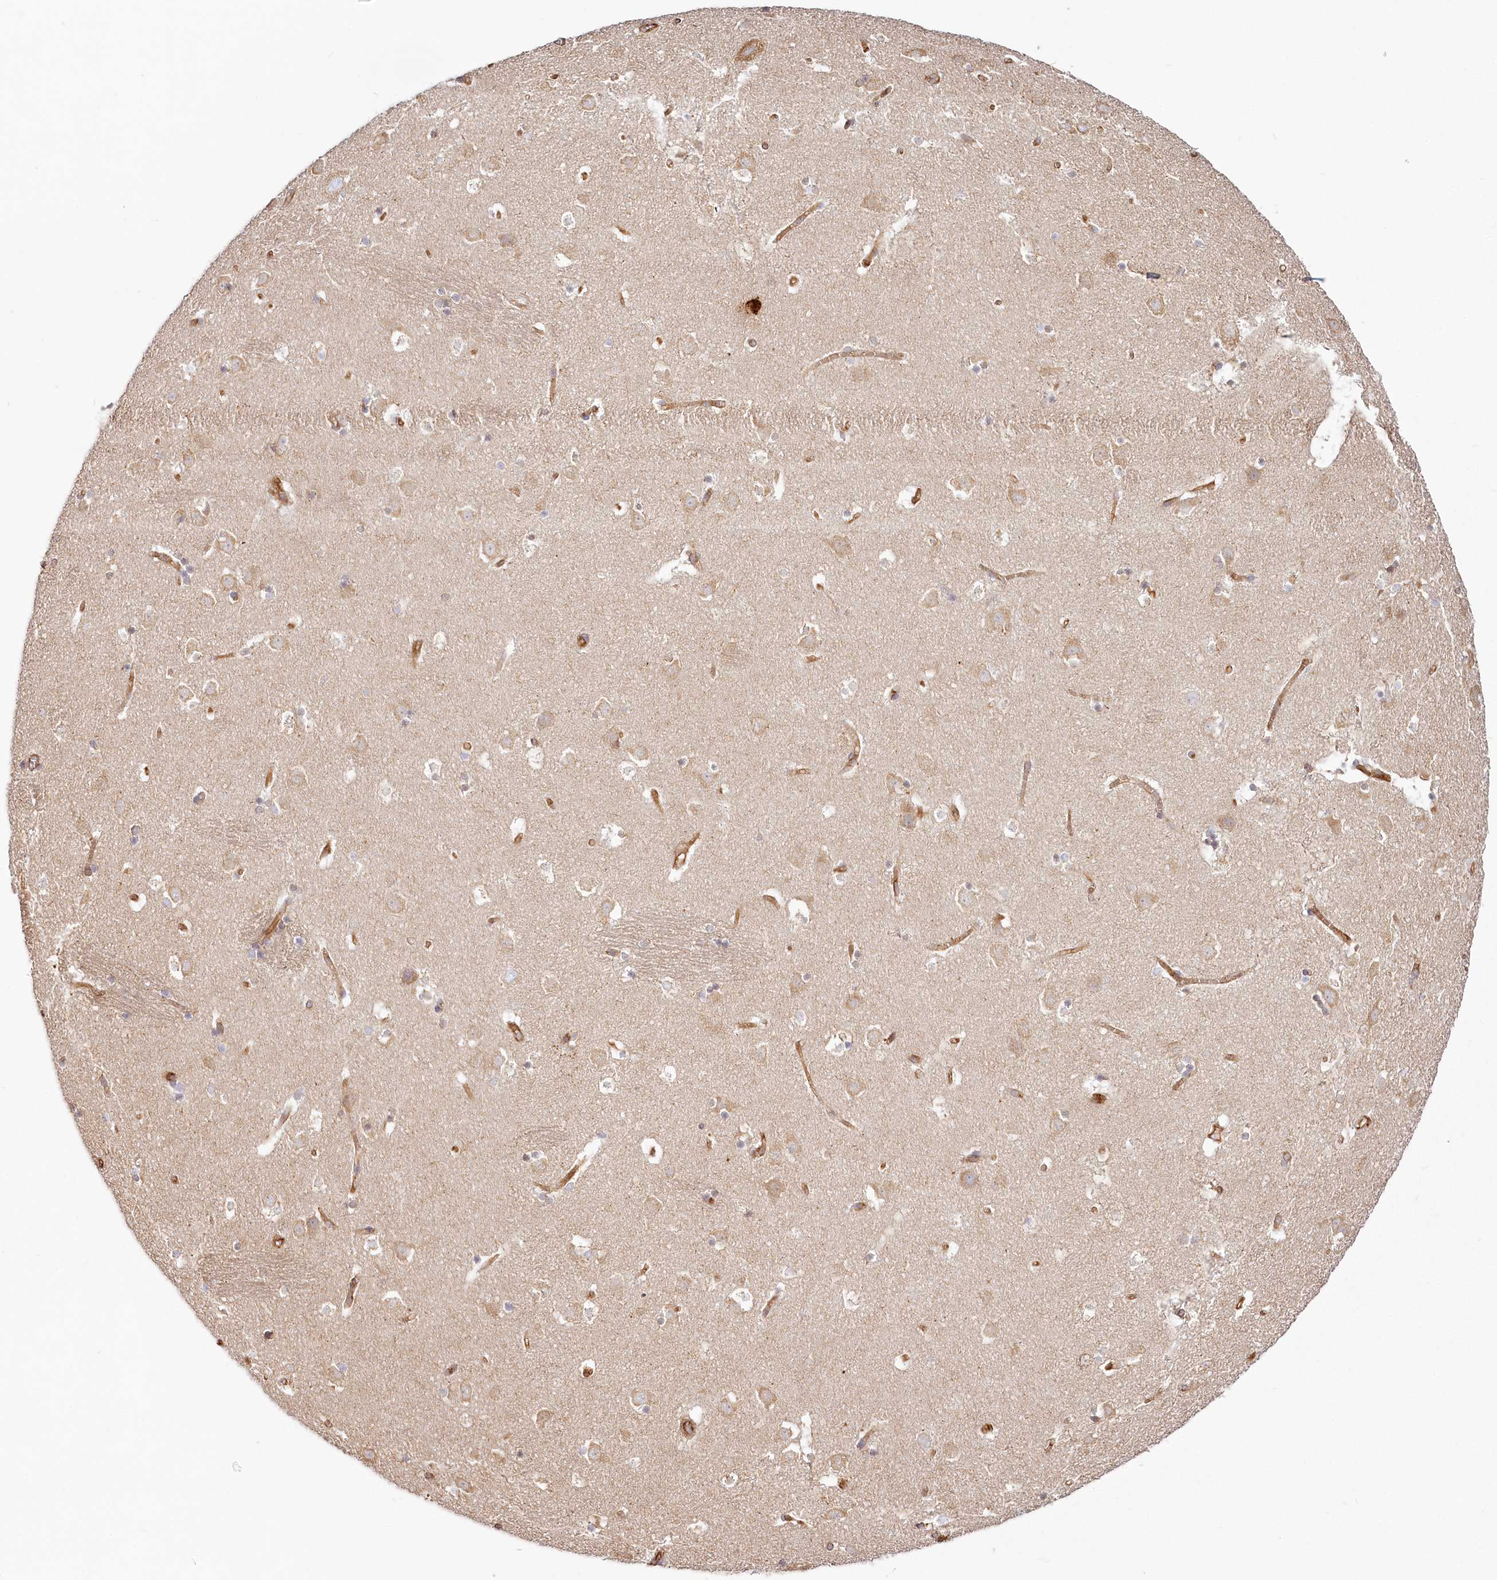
{"staining": {"intensity": "moderate", "quantity": "25%-75%", "location": "cytoplasmic/membranous"}, "tissue": "caudate", "cell_type": "Glial cells", "image_type": "normal", "snomed": [{"axis": "morphology", "description": "Normal tissue, NOS"}, {"axis": "topography", "description": "Lateral ventricle wall"}], "caption": "This histopathology image shows IHC staining of unremarkable human caudate, with medium moderate cytoplasmic/membranous staining in approximately 25%-75% of glial cells.", "gene": "HARS2", "patient": {"sex": "male", "age": 45}}